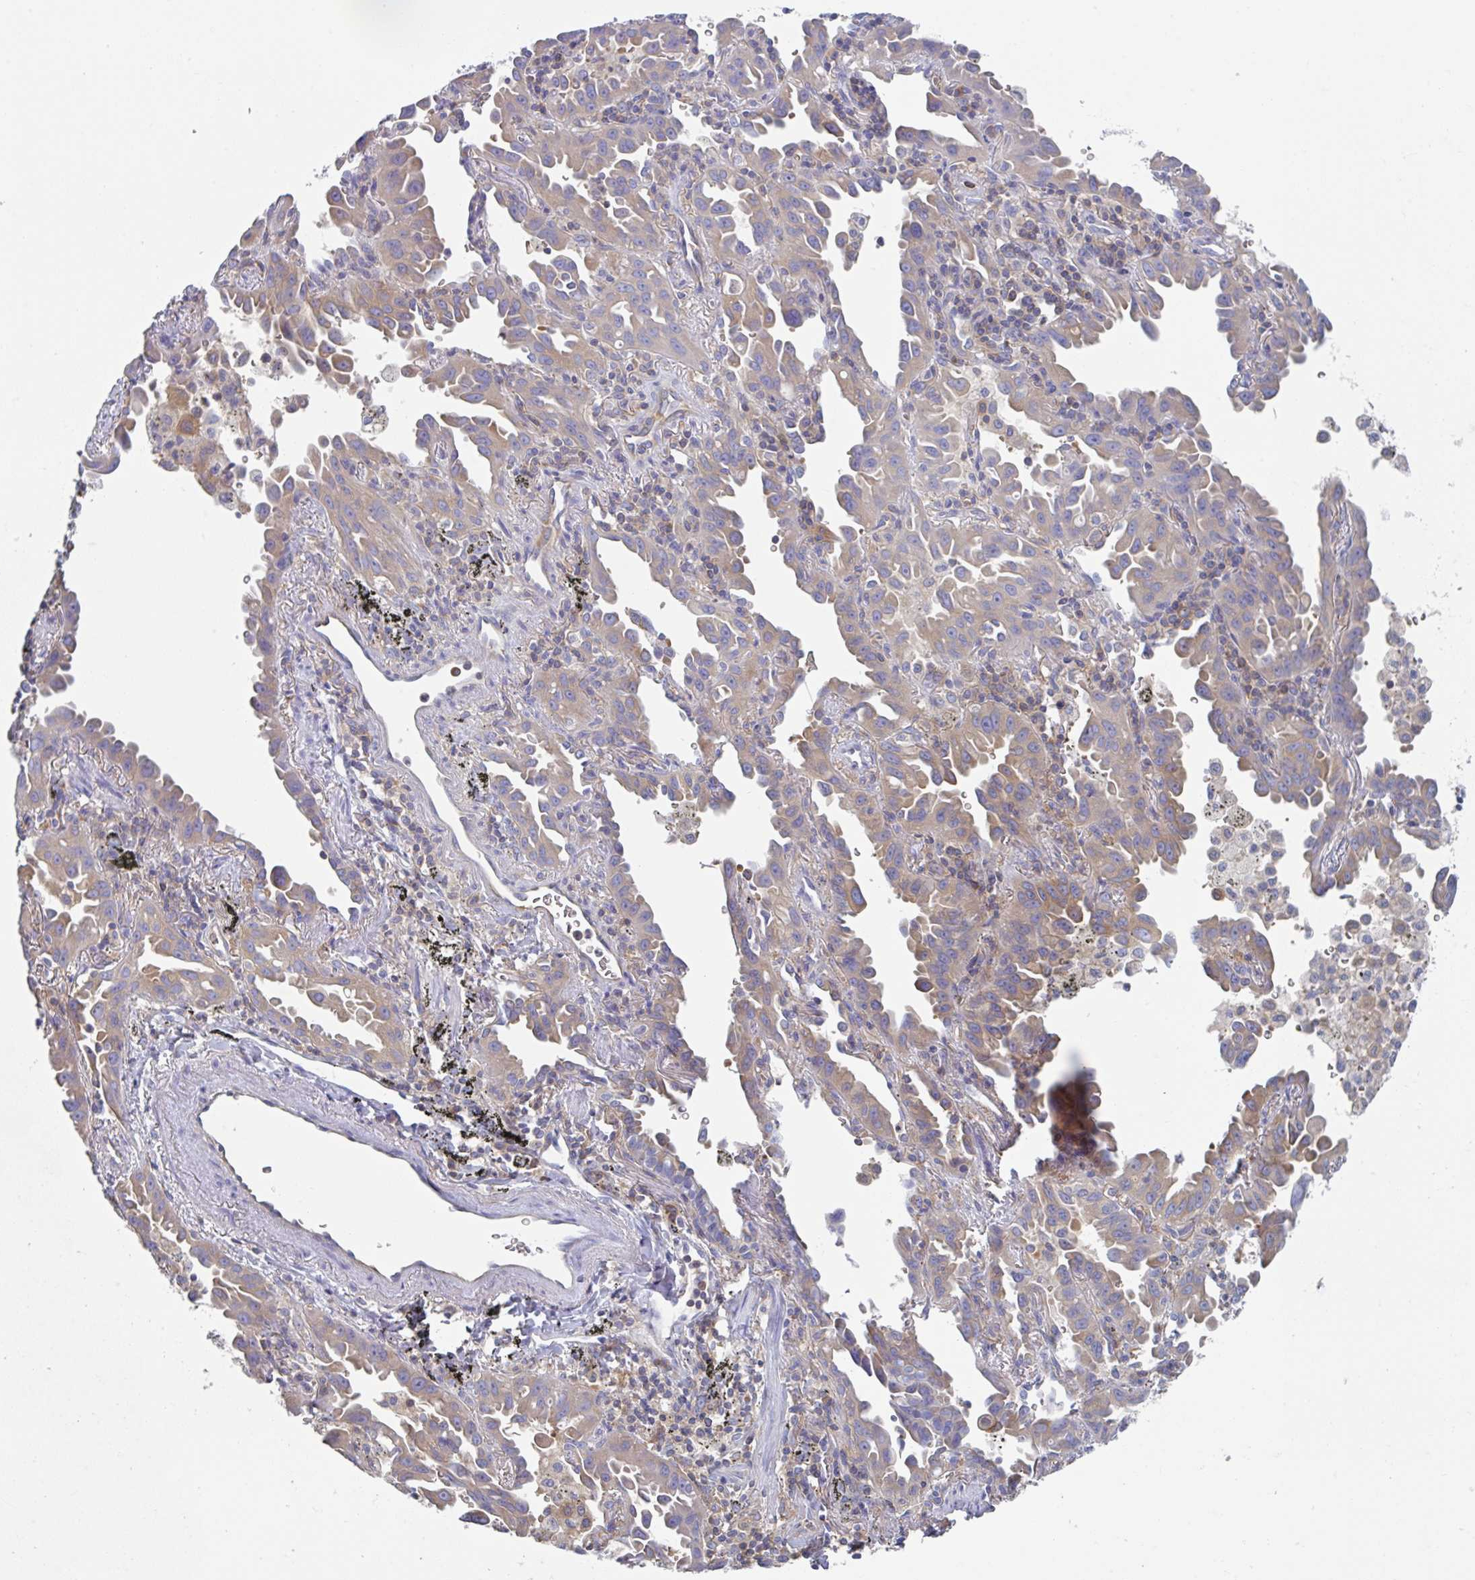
{"staining": {"intensity": "weak", "quantity": "25%-75%", "location": "cytoplasmic/membranous"}, "tissue": "lung cancer", "cell_type": "Tumor cells", "image_type": "cancer", "snomed": [{"axis": "morphology", "description": "Adenocarcinoma, NOS"}, {"axis": "topography", "description": "Lung"}], "caption": "This histopathology image shows IHC staining of lung cancer, with low weak cytoplasmic/membranous expression in about 25%-75% of tumor cells.", "gene": "AMPD2", "patient": {"sex": "male", "age": 68}}